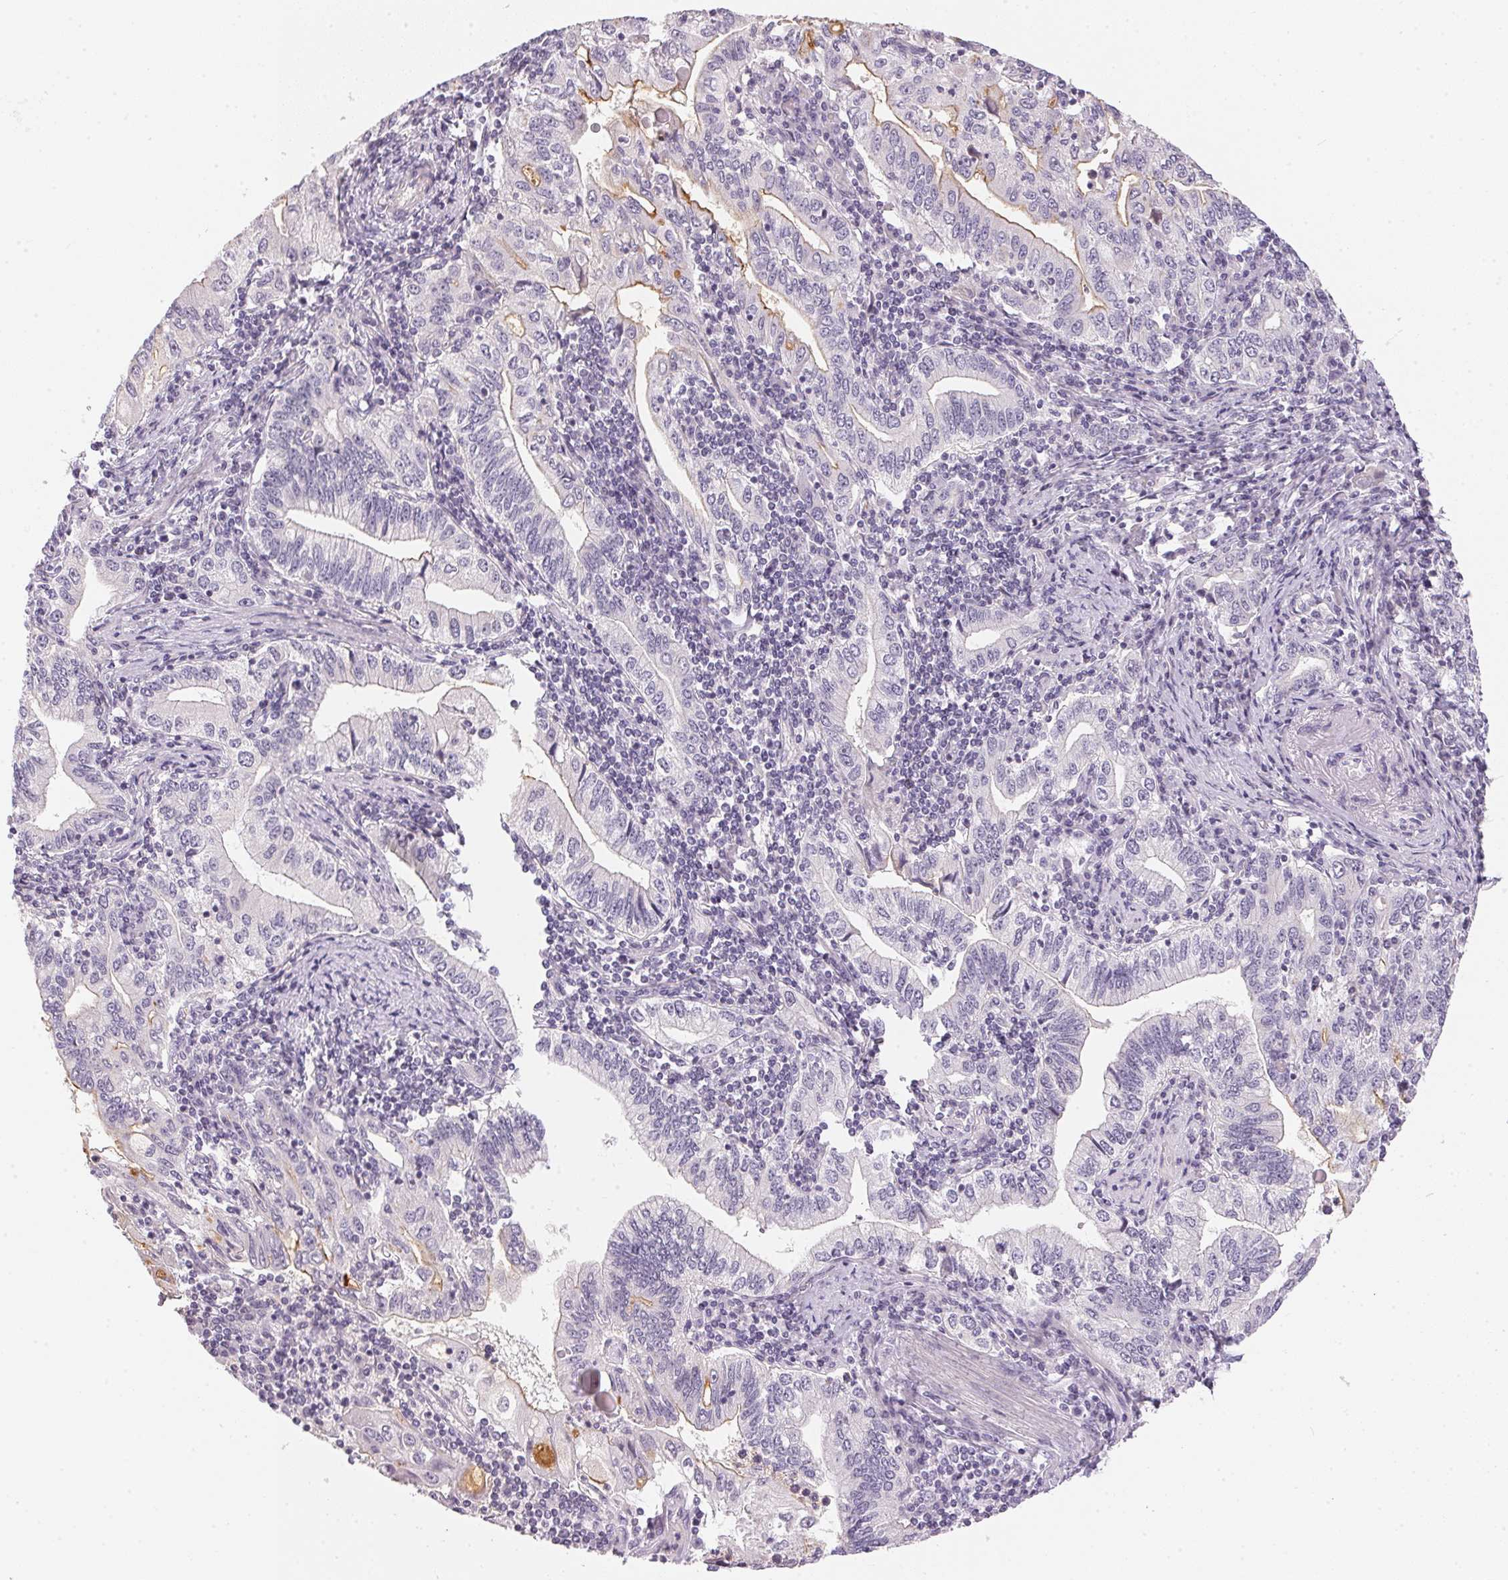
{"staining": {"intensity": "negative", "quantity": "none", "location": "none"}, "tissue": "stomach cancer", "cell_type": "Tumor cells", "image_type": "cancer", "snomed": [{"axis": "morphology", "description": "Adenocarcinoma, NOS"}, {"axis": "topography", "description": "Stomach, lower"}], "caption": "Tumor cells are negative for brown protein staining in stomach adenocarcinoma.", "gene": "GDAP1L1", "patient": {"sex": "female", "age": 72}}